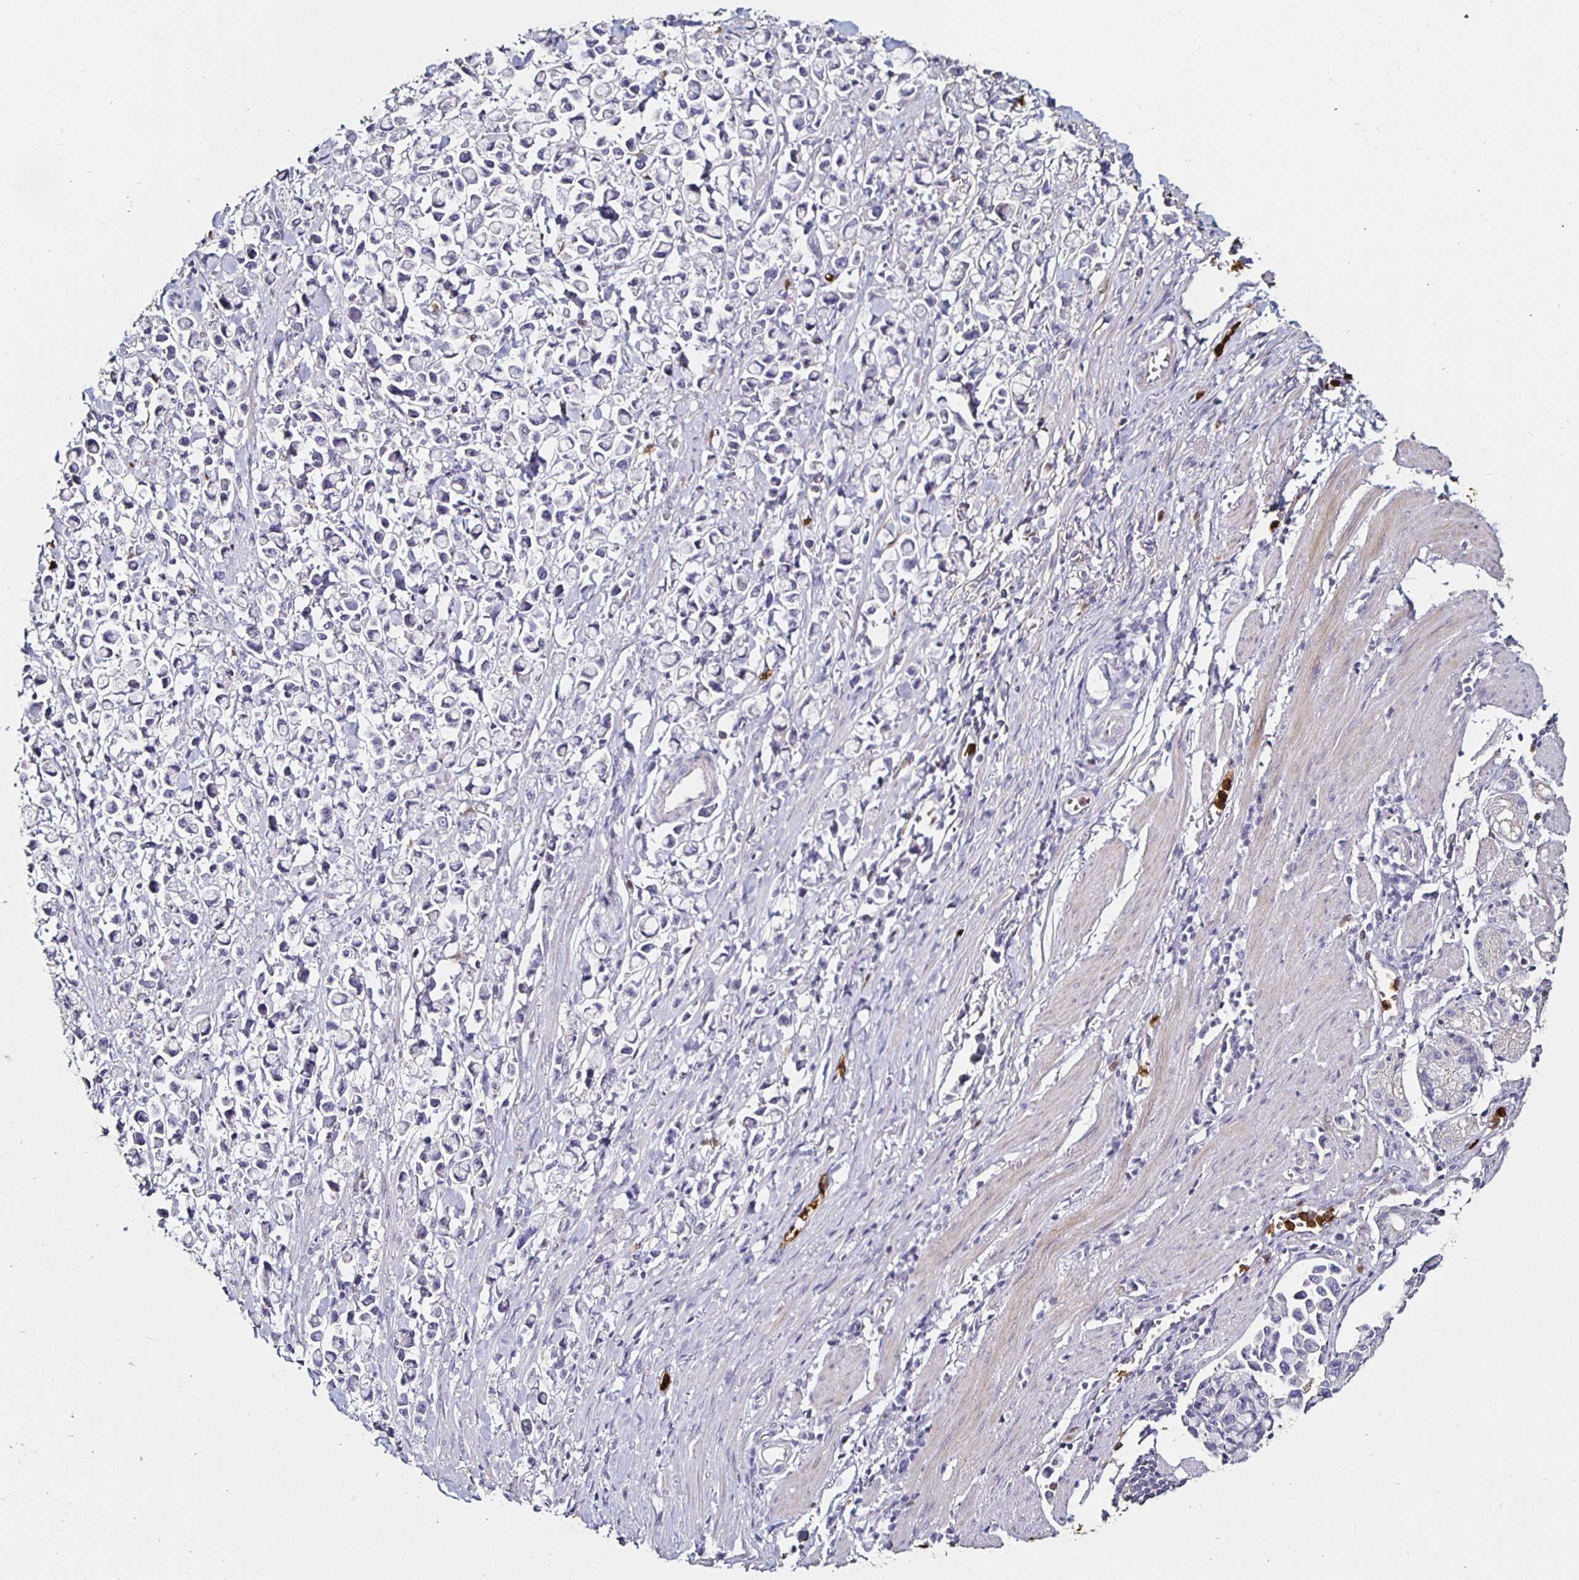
{"staining": {"intensity": "negative", "quantity": "none", "location": "none"}, "tissue": "stomach cancer", "cell_type": "Tumor cells", "image_type": "cancer", "snomed": [{"axis": "morphology", "description": "Adenocarcinoma, NOS"}, {"axis": "topography", "description": "Stomach"}], "caption": "Immunohistochemistry image of neoplastic tissue: human adenocarcinoma (stomach) stained with DAB reveals no significant protein expression in tumor cells.", "gene": "TLR4", "patient": {"sex": "female", "age": 81}}